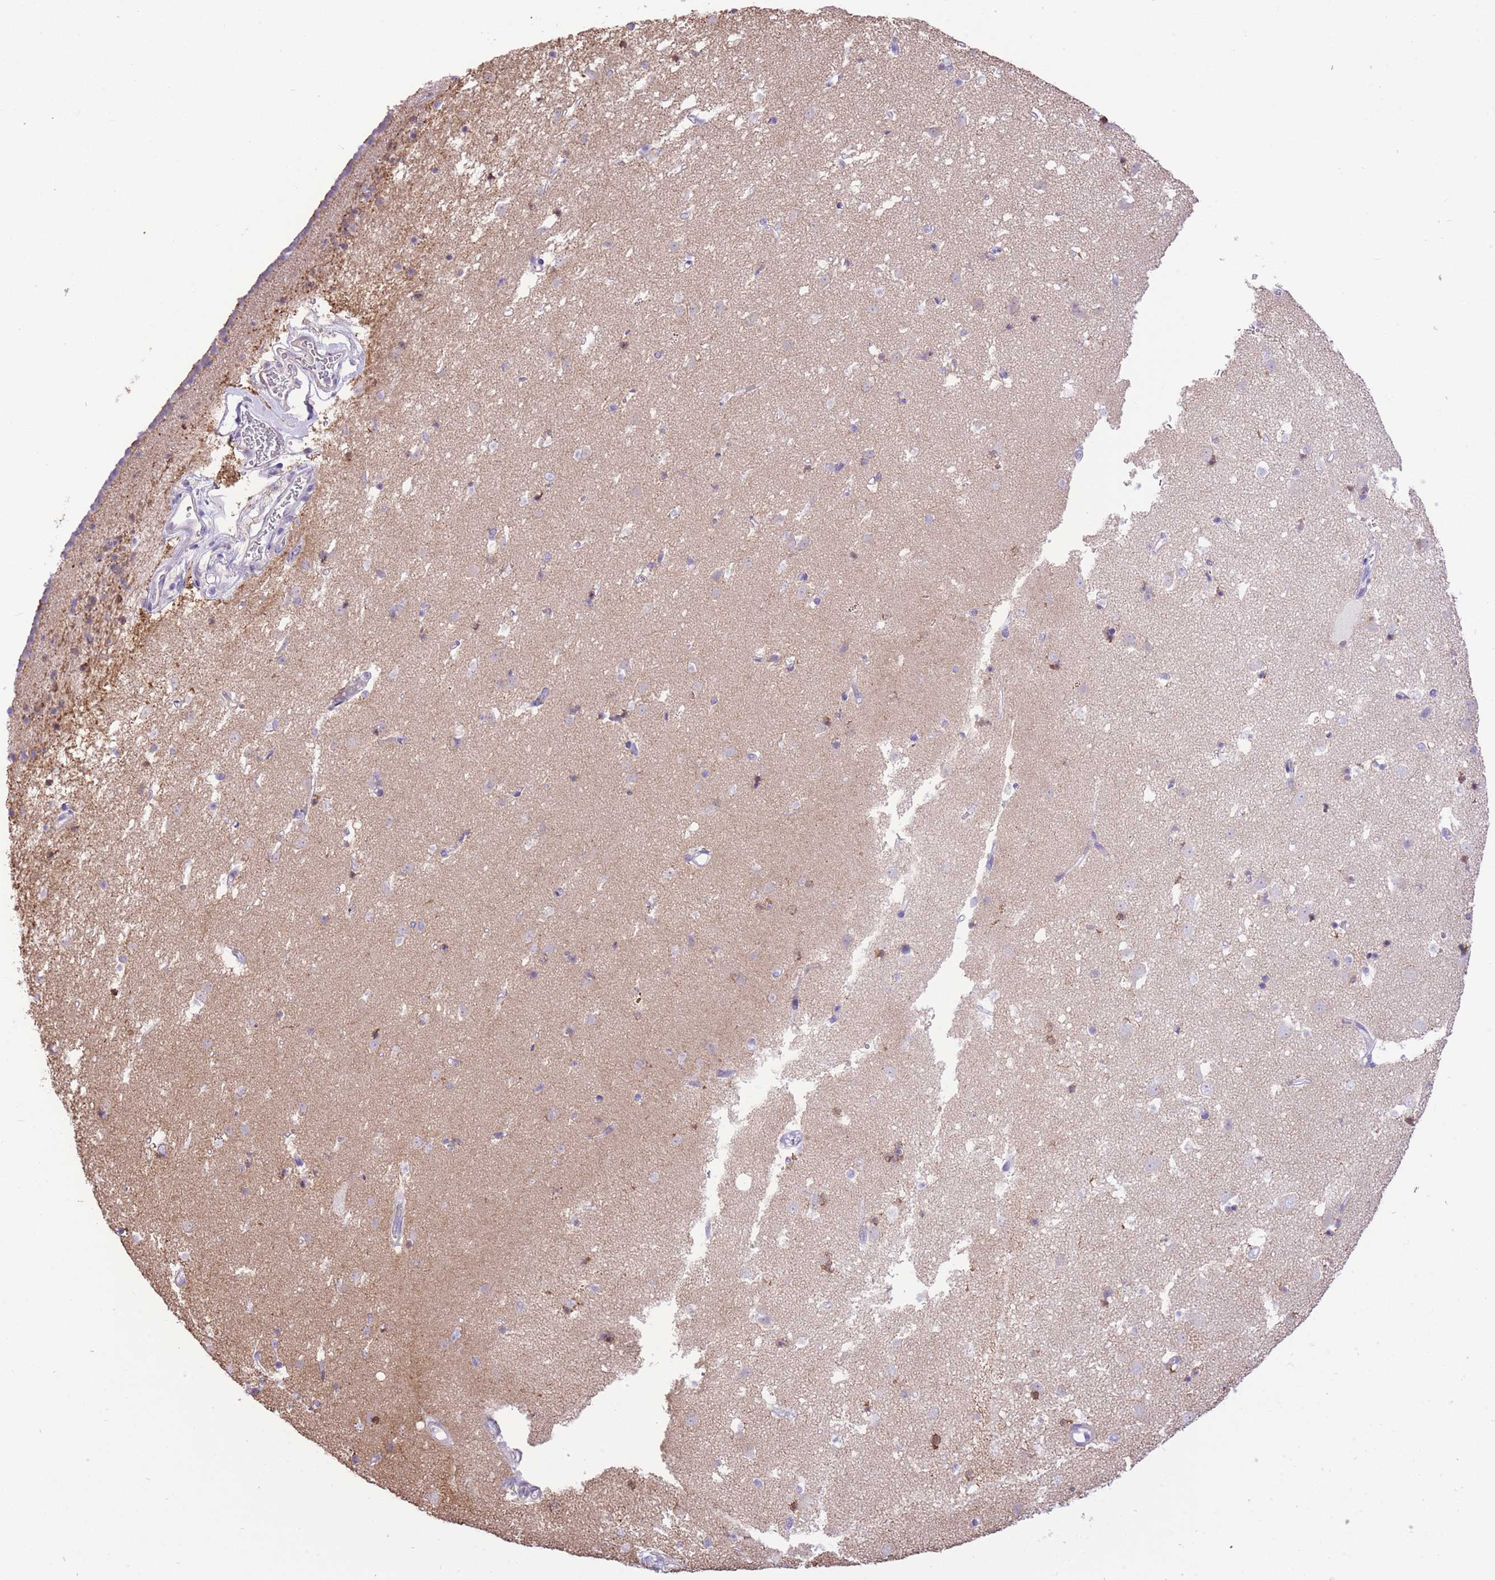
{"staining": {"intensity": "weak", "quantity": "<25%", "location": "cytoplasmic/membranous"}, "tissue": "caudate", "cell_type": "Glial cells", "image_type": "normal", "snomed": [{"axis": "morphology", "description": "Normal tissue, NOS"}, {"axis": "topography", "description": "Lateral ventricle wall"}], "caption": "Immunohistochemistry (IHC) photomicrograph of unremarkable caudate: caudate stained with DAB (3,3'-diaminobenzidine) displays no significant protein positivity in glial cells.", "gene": "RHOU", "patient": {"sex": "male", "age": 58}}